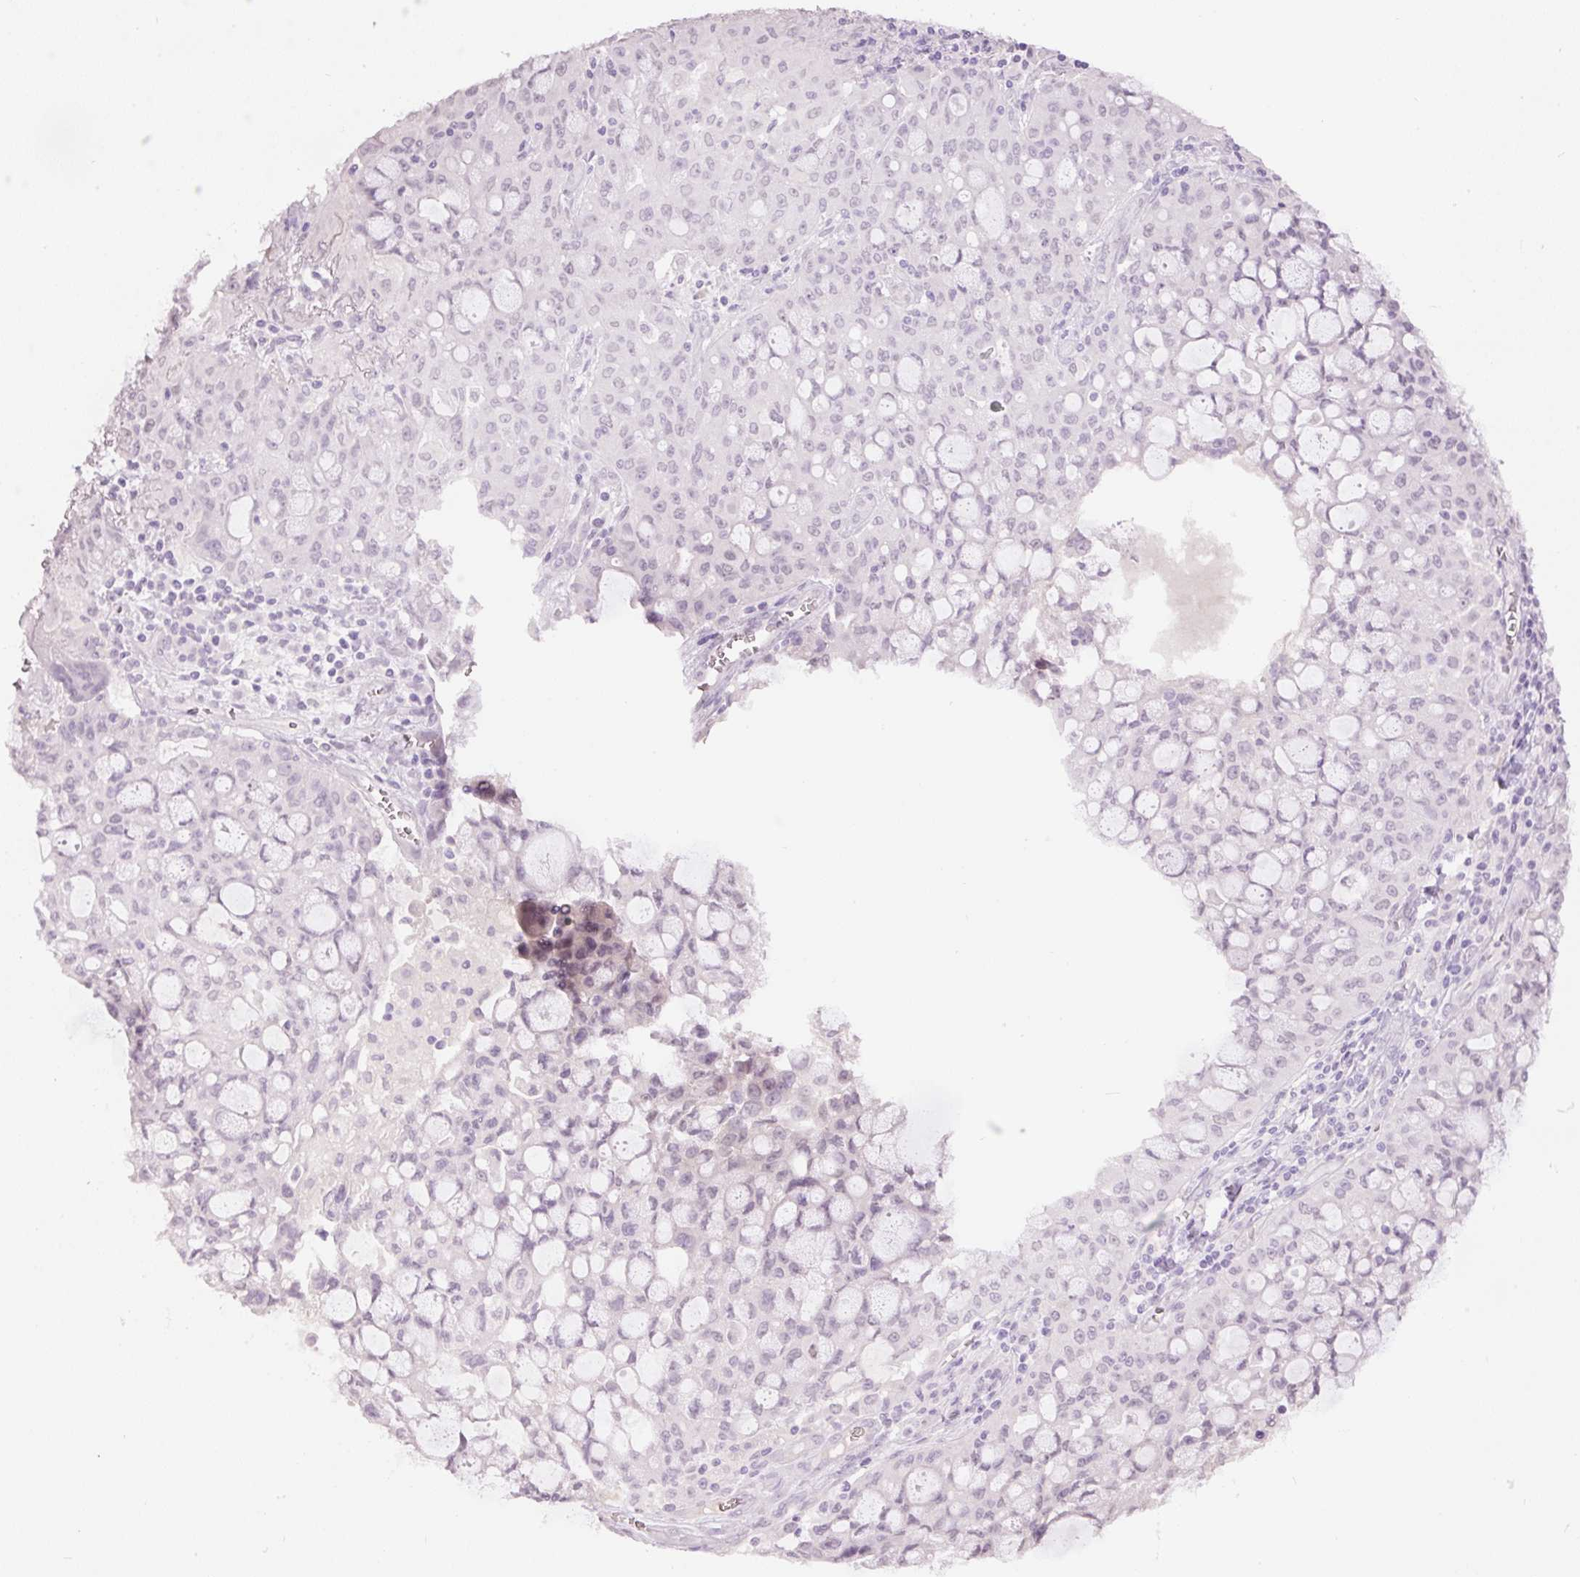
{"staining": {"intensity": "negative", "quantity": "none", "location": "none"}, "tissue": "lung cancer", "cell_type": "Tumor cells", "image_type": "cancer", "snomed": [{"axis": "morphology", "description": "Adenocarcinoma, NOS"}, {"axis": "topography", "description": "Lung"}], "caption": "The immunohistochemistry (IHC) photomicrograph has no significant expression in tumor cells of lung cancer (adenocarcinoma) tissue.", "gene": "LY6G6D", "patient": {"sex": "female", "age": 44}}